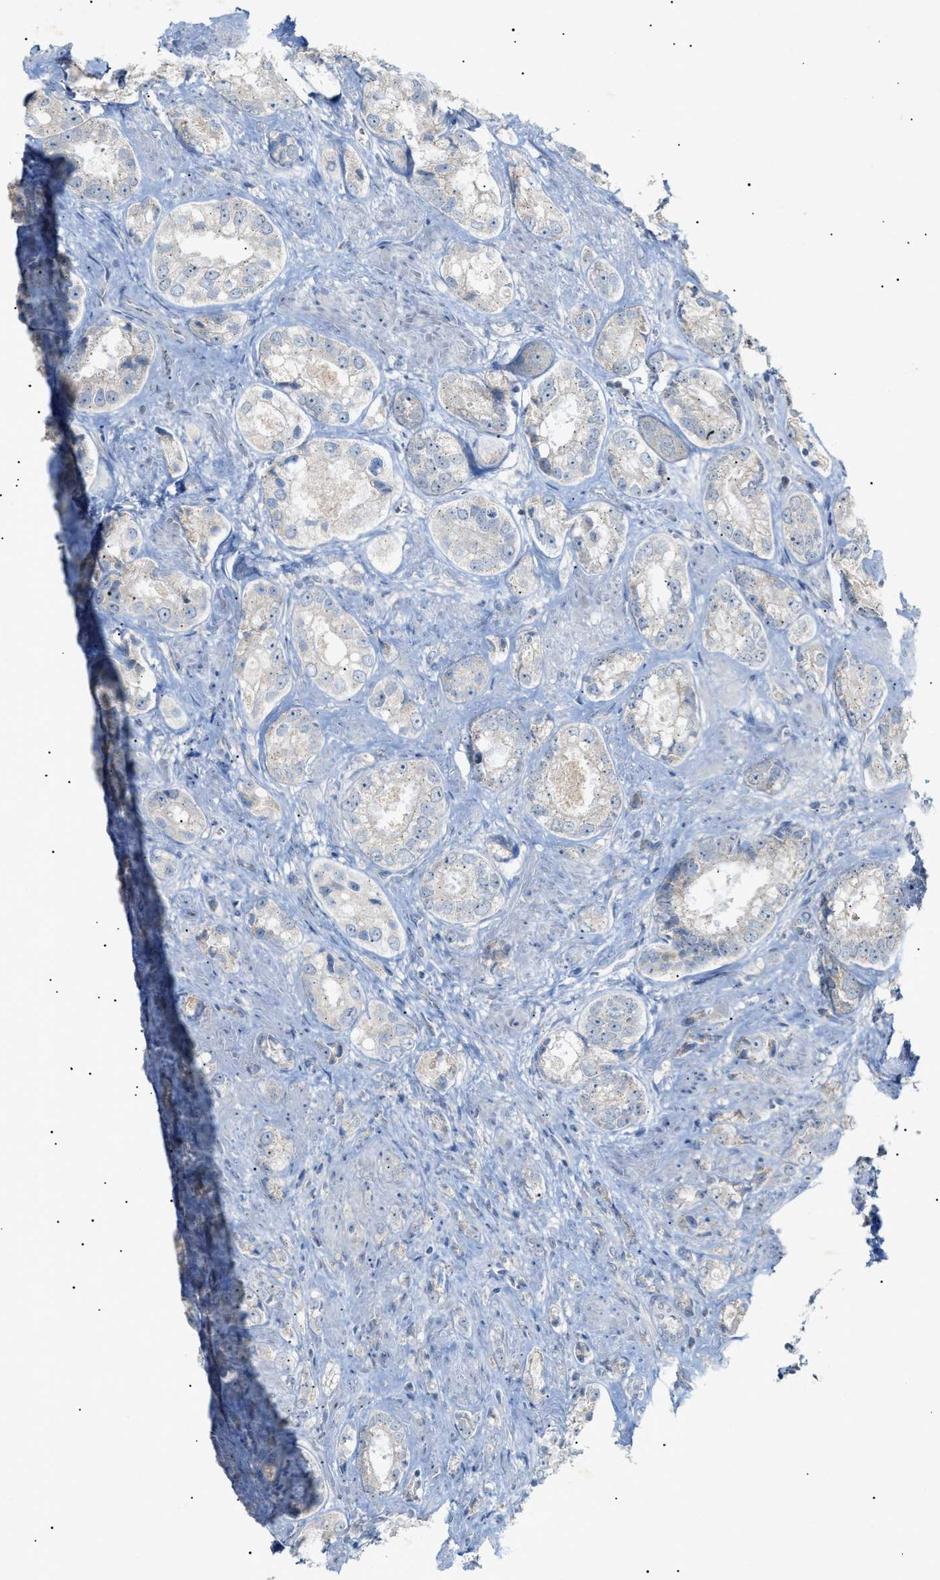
{"staining": {"intensity": "negative", "quantity": "none", "location": "none"}, "tissue": "prostate cancer", "cell_type": "Tumor cells", "image_type": "cancer", "snomed": [{"axis": "morphology", "description": "Adenocarcinoma, High grade"}, {"axis": "topography", "description": "Prostate"}], "caption": "Tumor cells are negative for brown protein staining in high-grade adenocarcinoma (prostate).", "gene": "SLC25A31", "patient": {"sex": "male", "age": 61}}